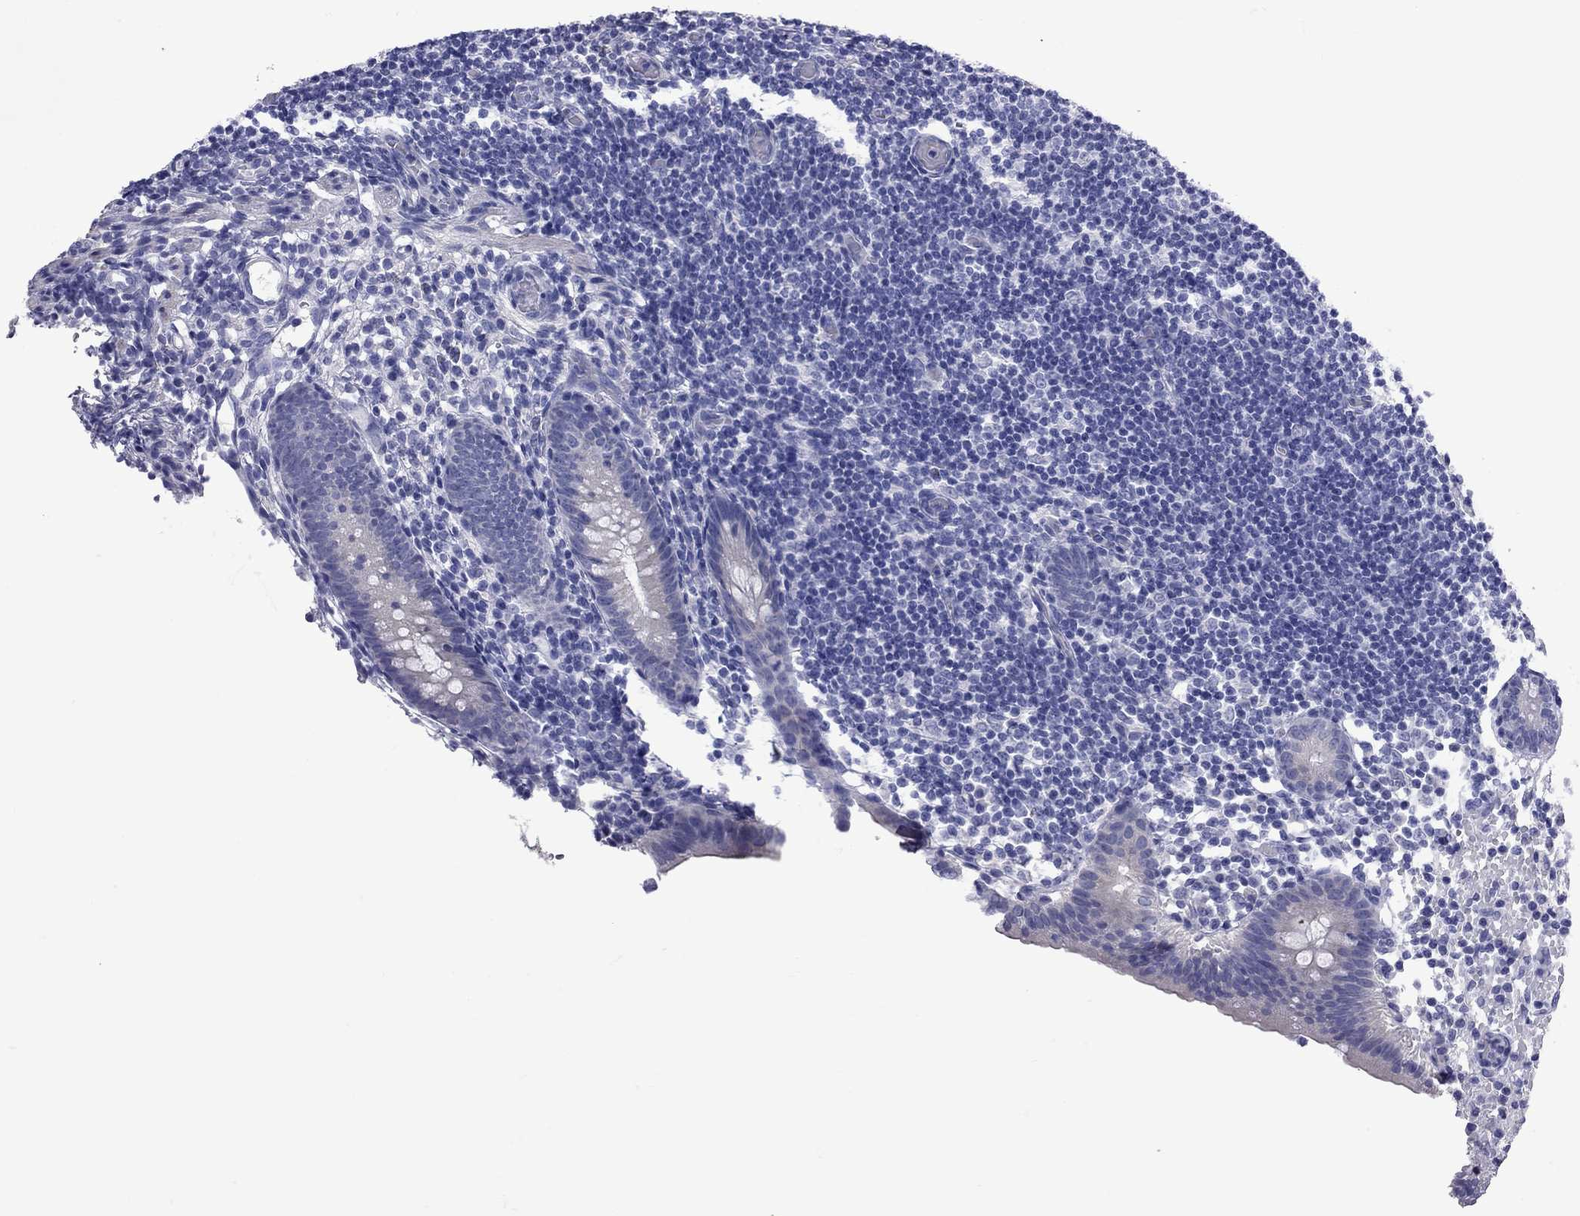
{"staining": {"intensity": "negative", "quantity": "none", "location": "none"}, "tissue": "appendix", "cell_type": "Glandular cells", "image_type": "normal", "snomed": [{"axis": "morphology", "description": "Normal tissue, NOS"}, {"axis": "topography", "description": "Appendix"}], "caption": "This is a photomicrograph of immunohistochemistry staining of unremarkable appendix, which shows no staining in glandular cells.", "gene": "EPPIN", "patient": {"sex": "female", "age": 40}}